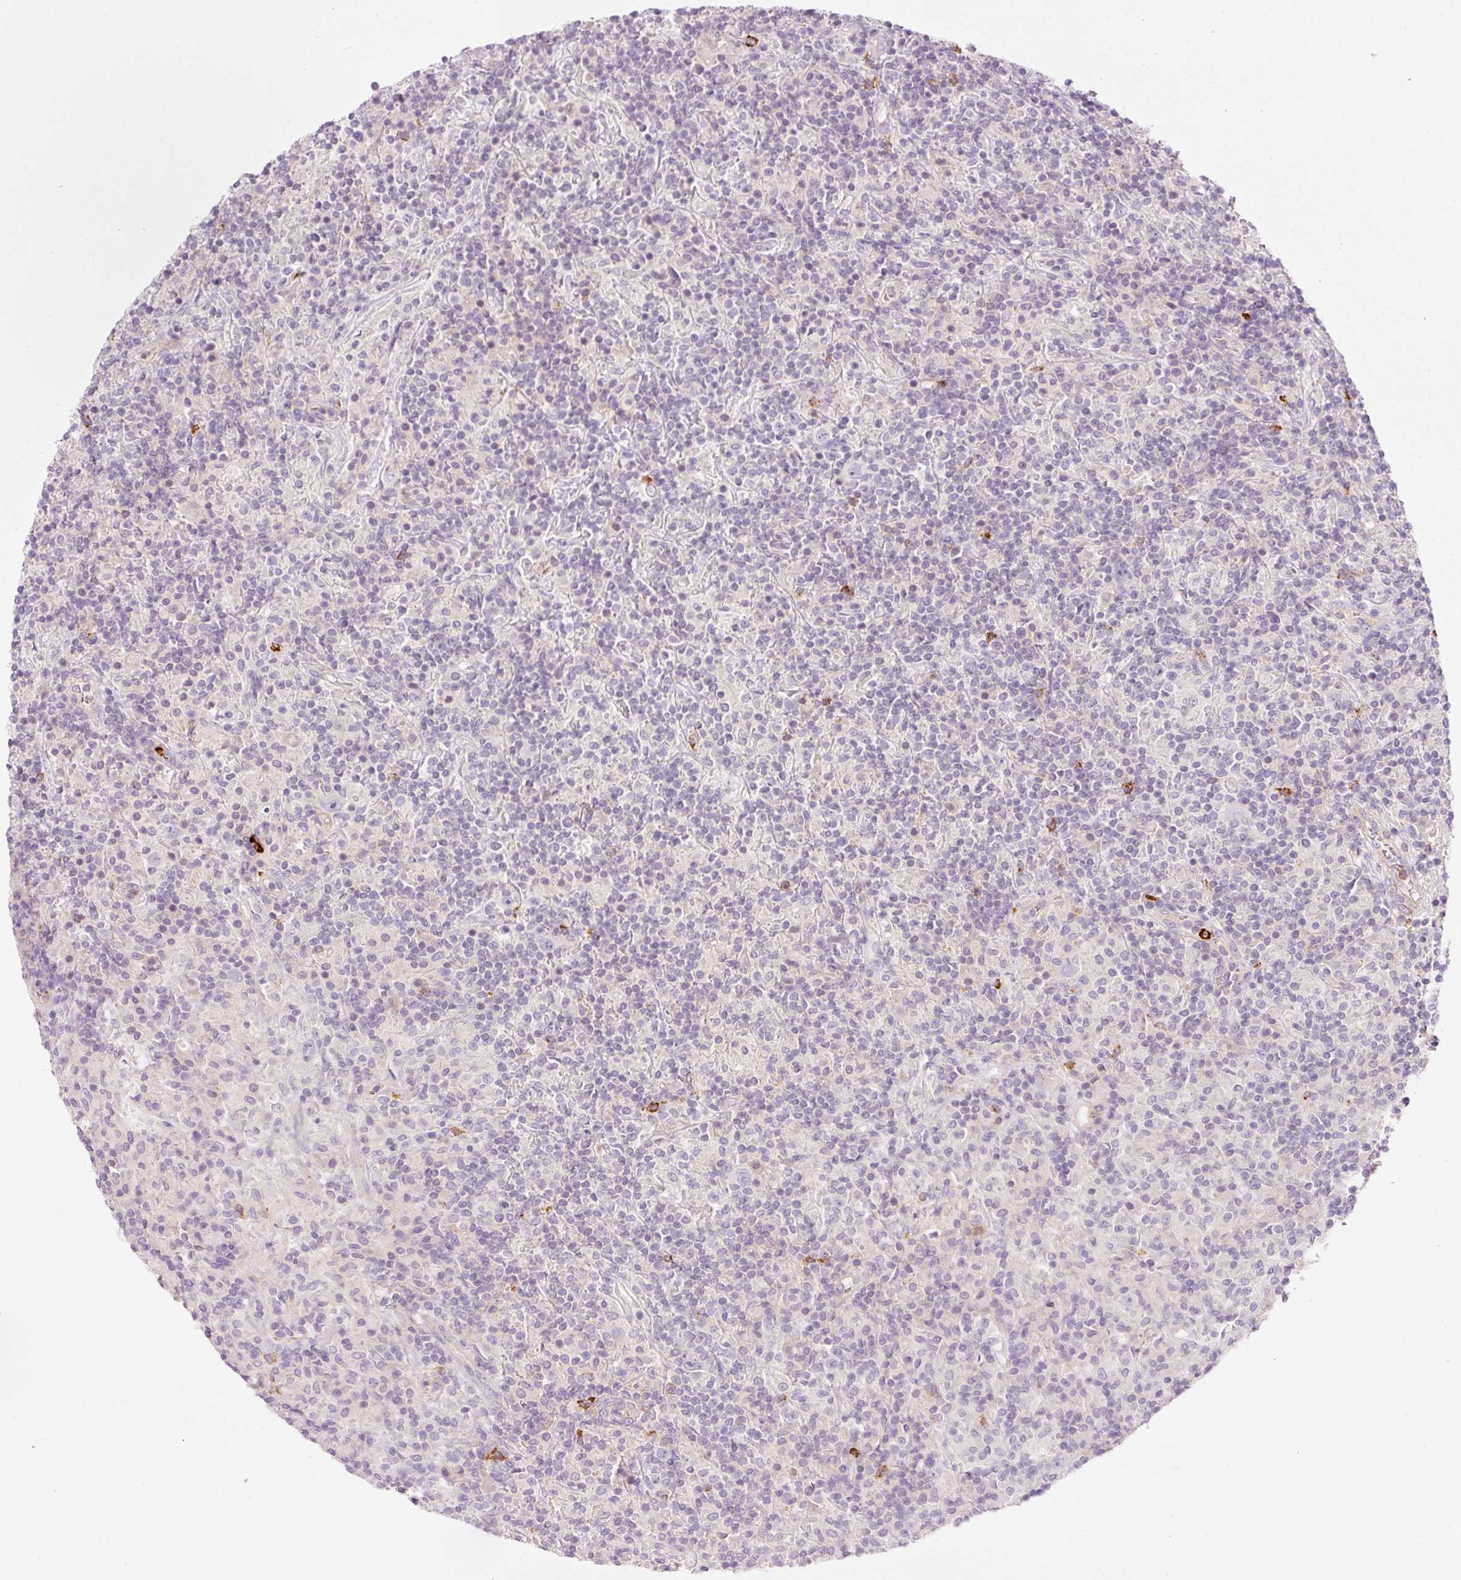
{"staining": {"intensity": "negative", "quantity": "none", "location": "none"}, "tissue": "lymphoma", "cell_type": "Tumor cells", "image_type": "cancer", "snomed": [{"axis": "morphology", "description": "Hodgkin's disease, NOS"}, {"axis": "topography", "description": "Lymph node"}], "caption": "There is no significant staining in tumor cells of lymphoma. (DAB immunohistochemistry with hematoxylin counter stain).", "gene": "MAP3K3", "patient": {"sex": "male", "age": 70}}